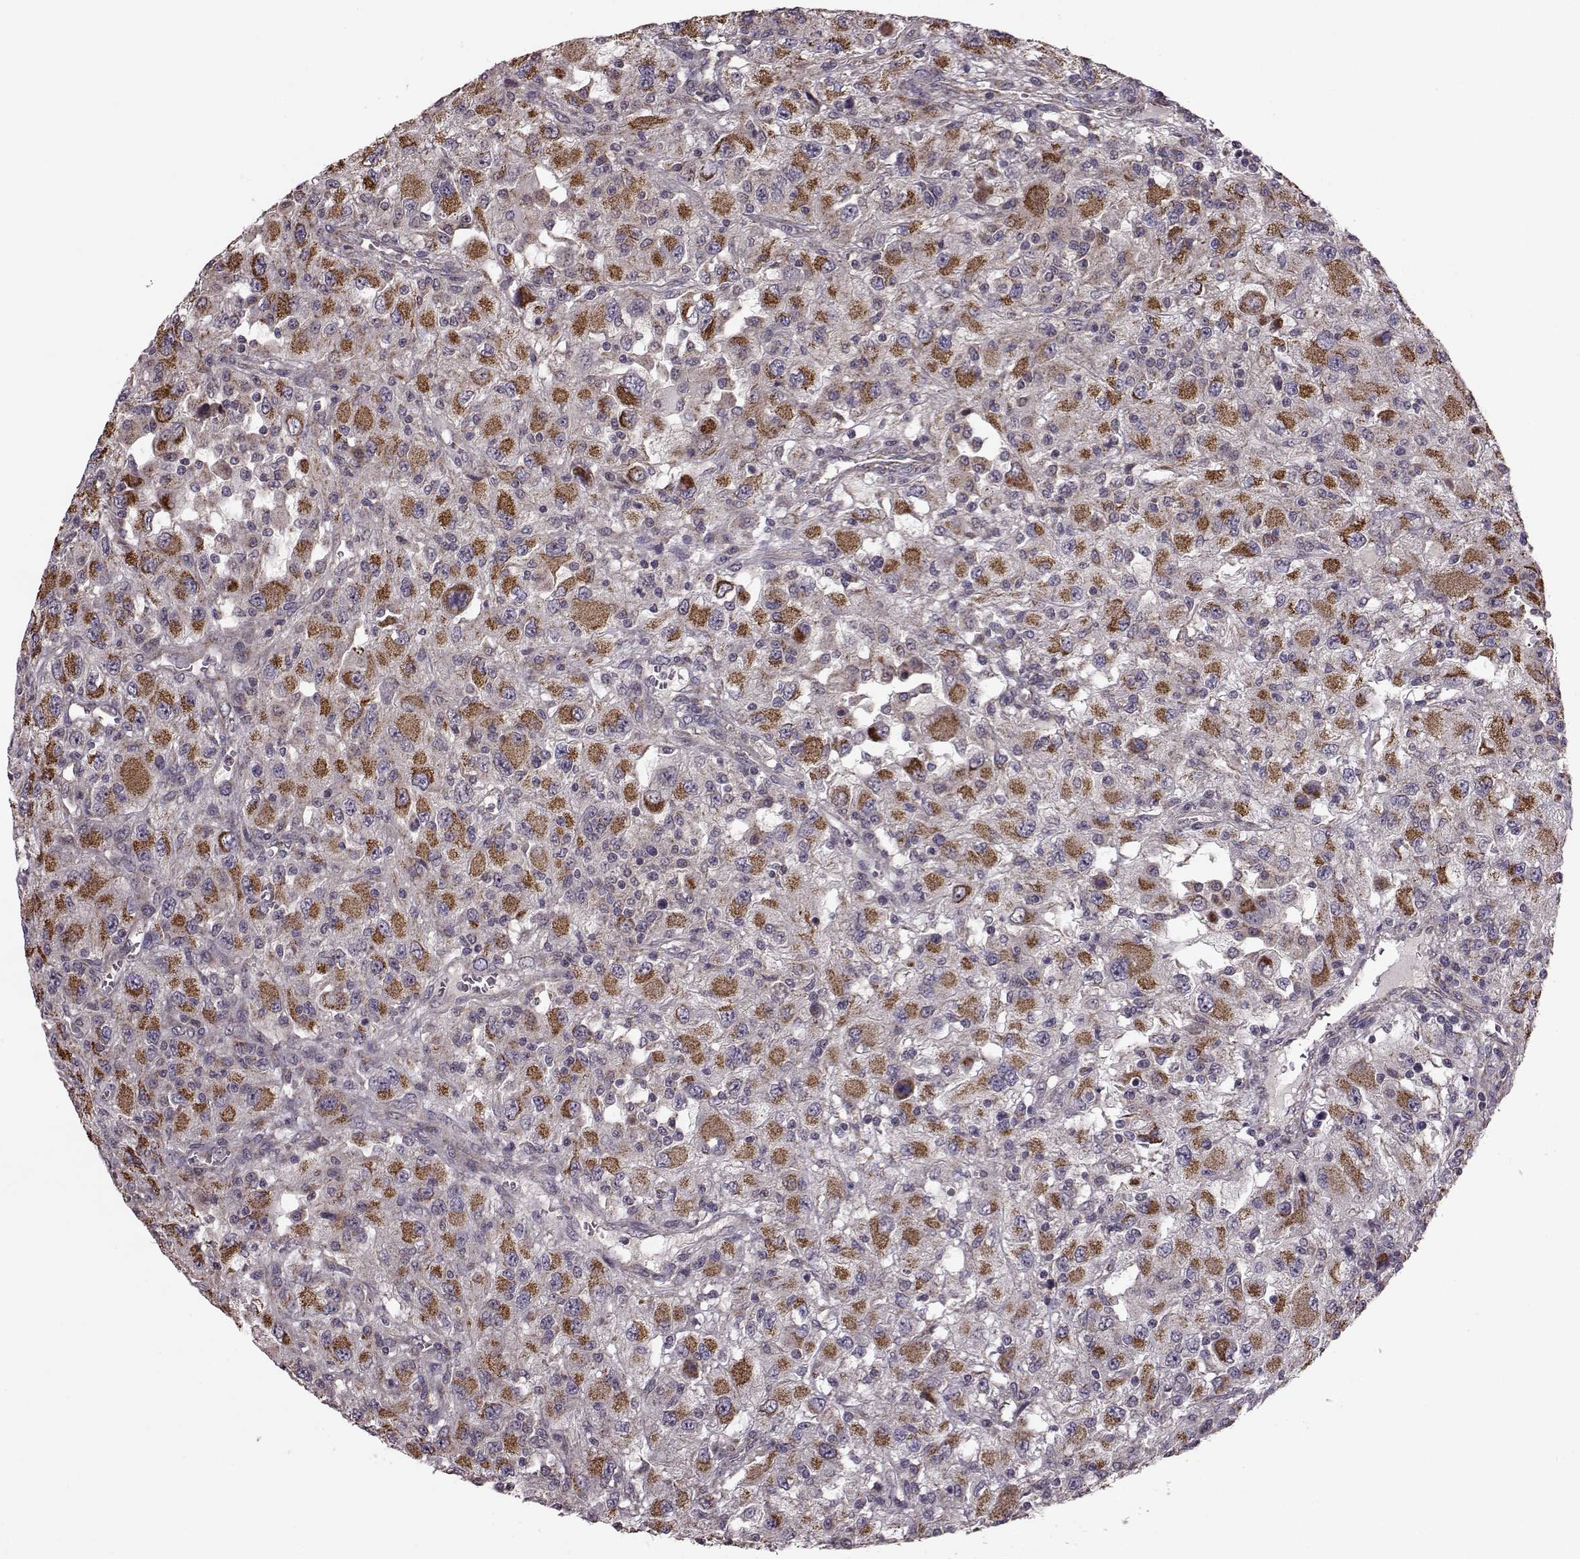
{"staining": {"intensity": "strong", "quantity": ">75%", "location": "cytoplasmic/membranous"}, "tissue": "renal cancer", "cell_type": "Tumor cells", "image_type": "cancer", "snomed": [{"axis": "morphology", "description": "Adenocarcinoma, NOS"}, {"axis": "topography", "description": "Kidney"}], "caption": "Renal cancer (adenocarcinoma) stained for a protein demonstrates strong cytoplasmic/membranous positivity in tumor cells.", "gene": "PUDP", "patient": {"sex": "female", "age": 67}}